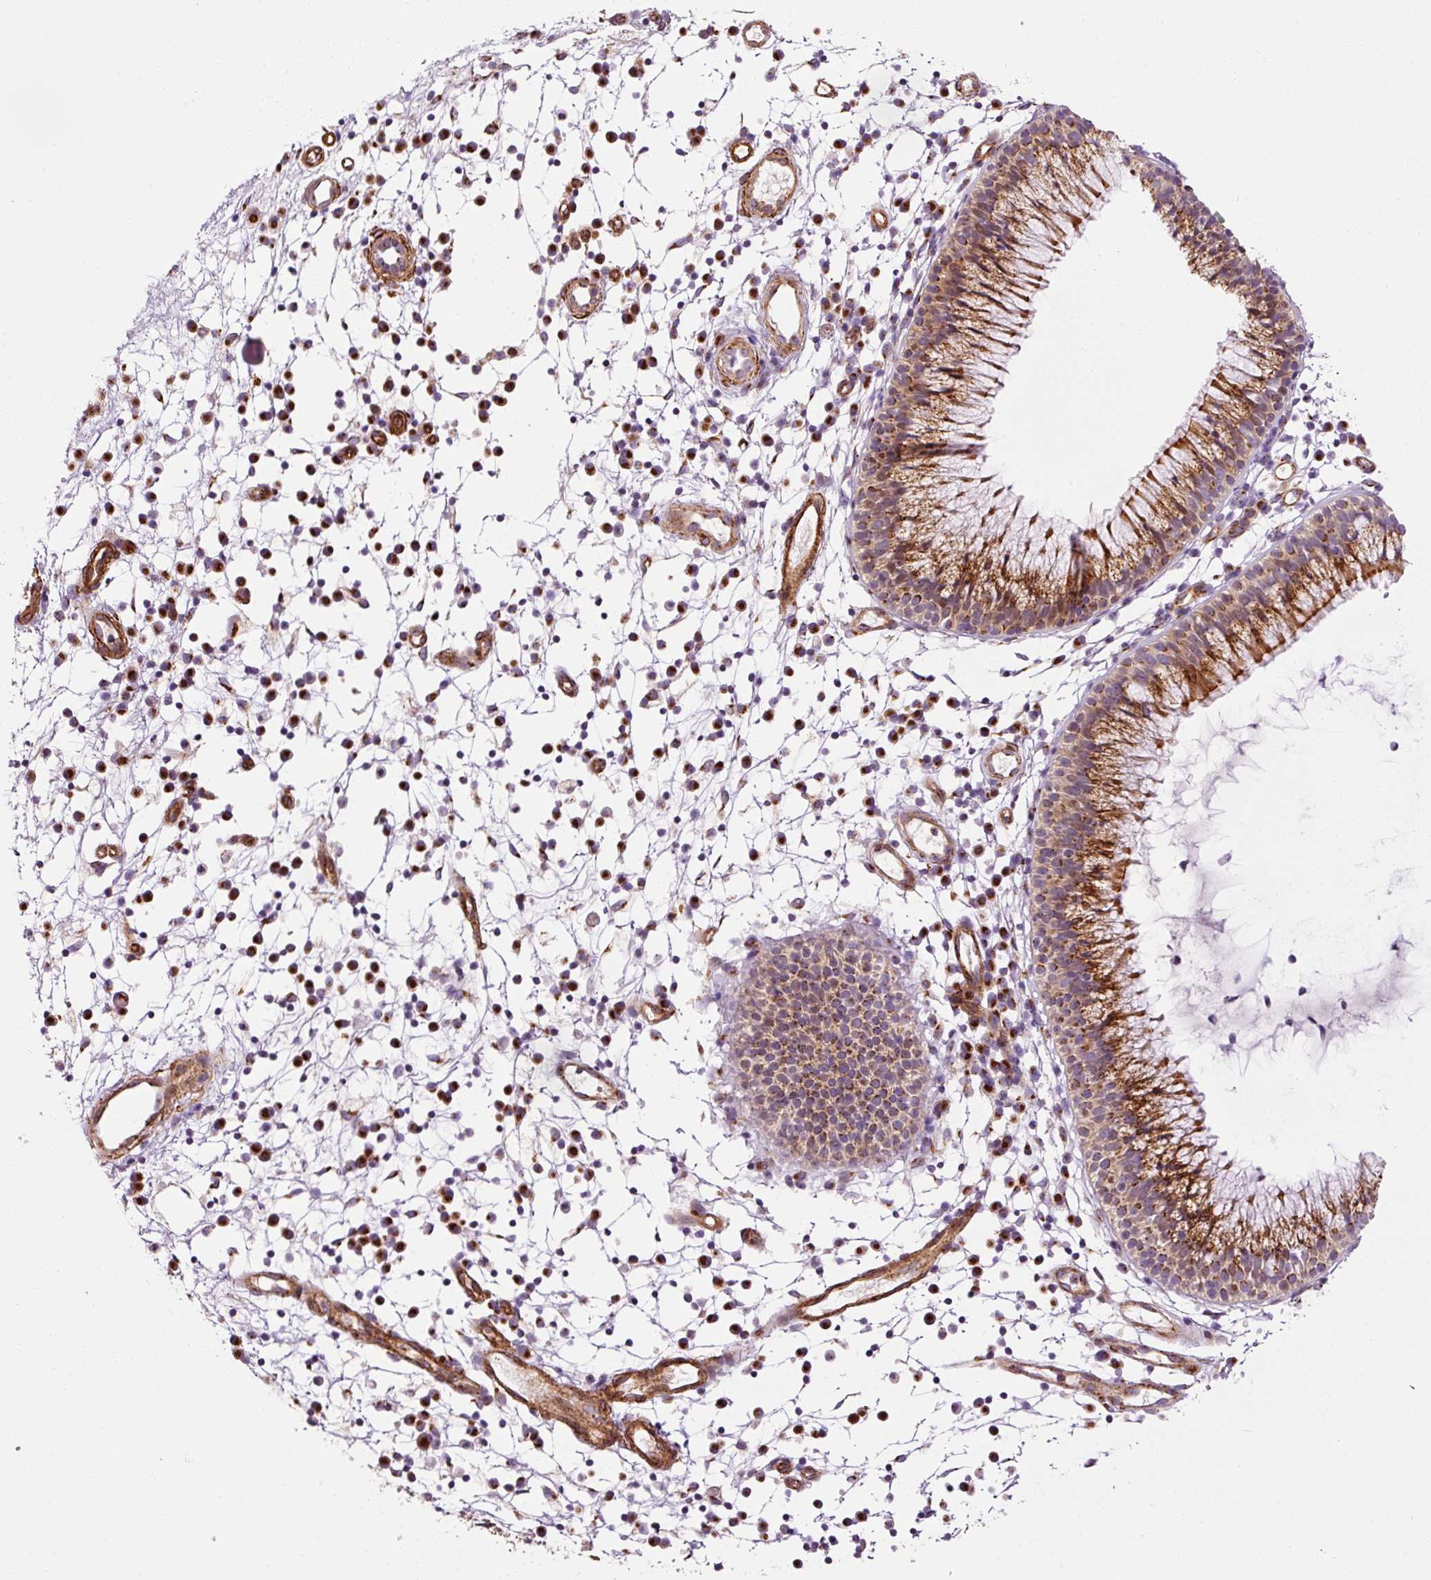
{"staining": {"intensity": "strong", "quantity": ">75%", "location": "cytoplasmic/membranous"}, "tissue": "nasopharynx", "cell_type": "Respiratory epithelial cells", "image_type": "normal", "snomed": [{"axis": "morphology", "description": "Normal tissue, NOS"}, {"axis": "topography", "description": "Nasopharynx"}], "caption": "Protein expression analysis of normal nasopharynx shows strong cytoplasmic/membranous expression in about >75% of respiratory epithelial cells. (Stains: DAB (3,3'-diaminobenzidine) in brown, nuclei in blue, Microscopy: brightfield microscopy at high magnification).", "gene": "LIMK2", "patient": {"sex": "male", "age": 21}}